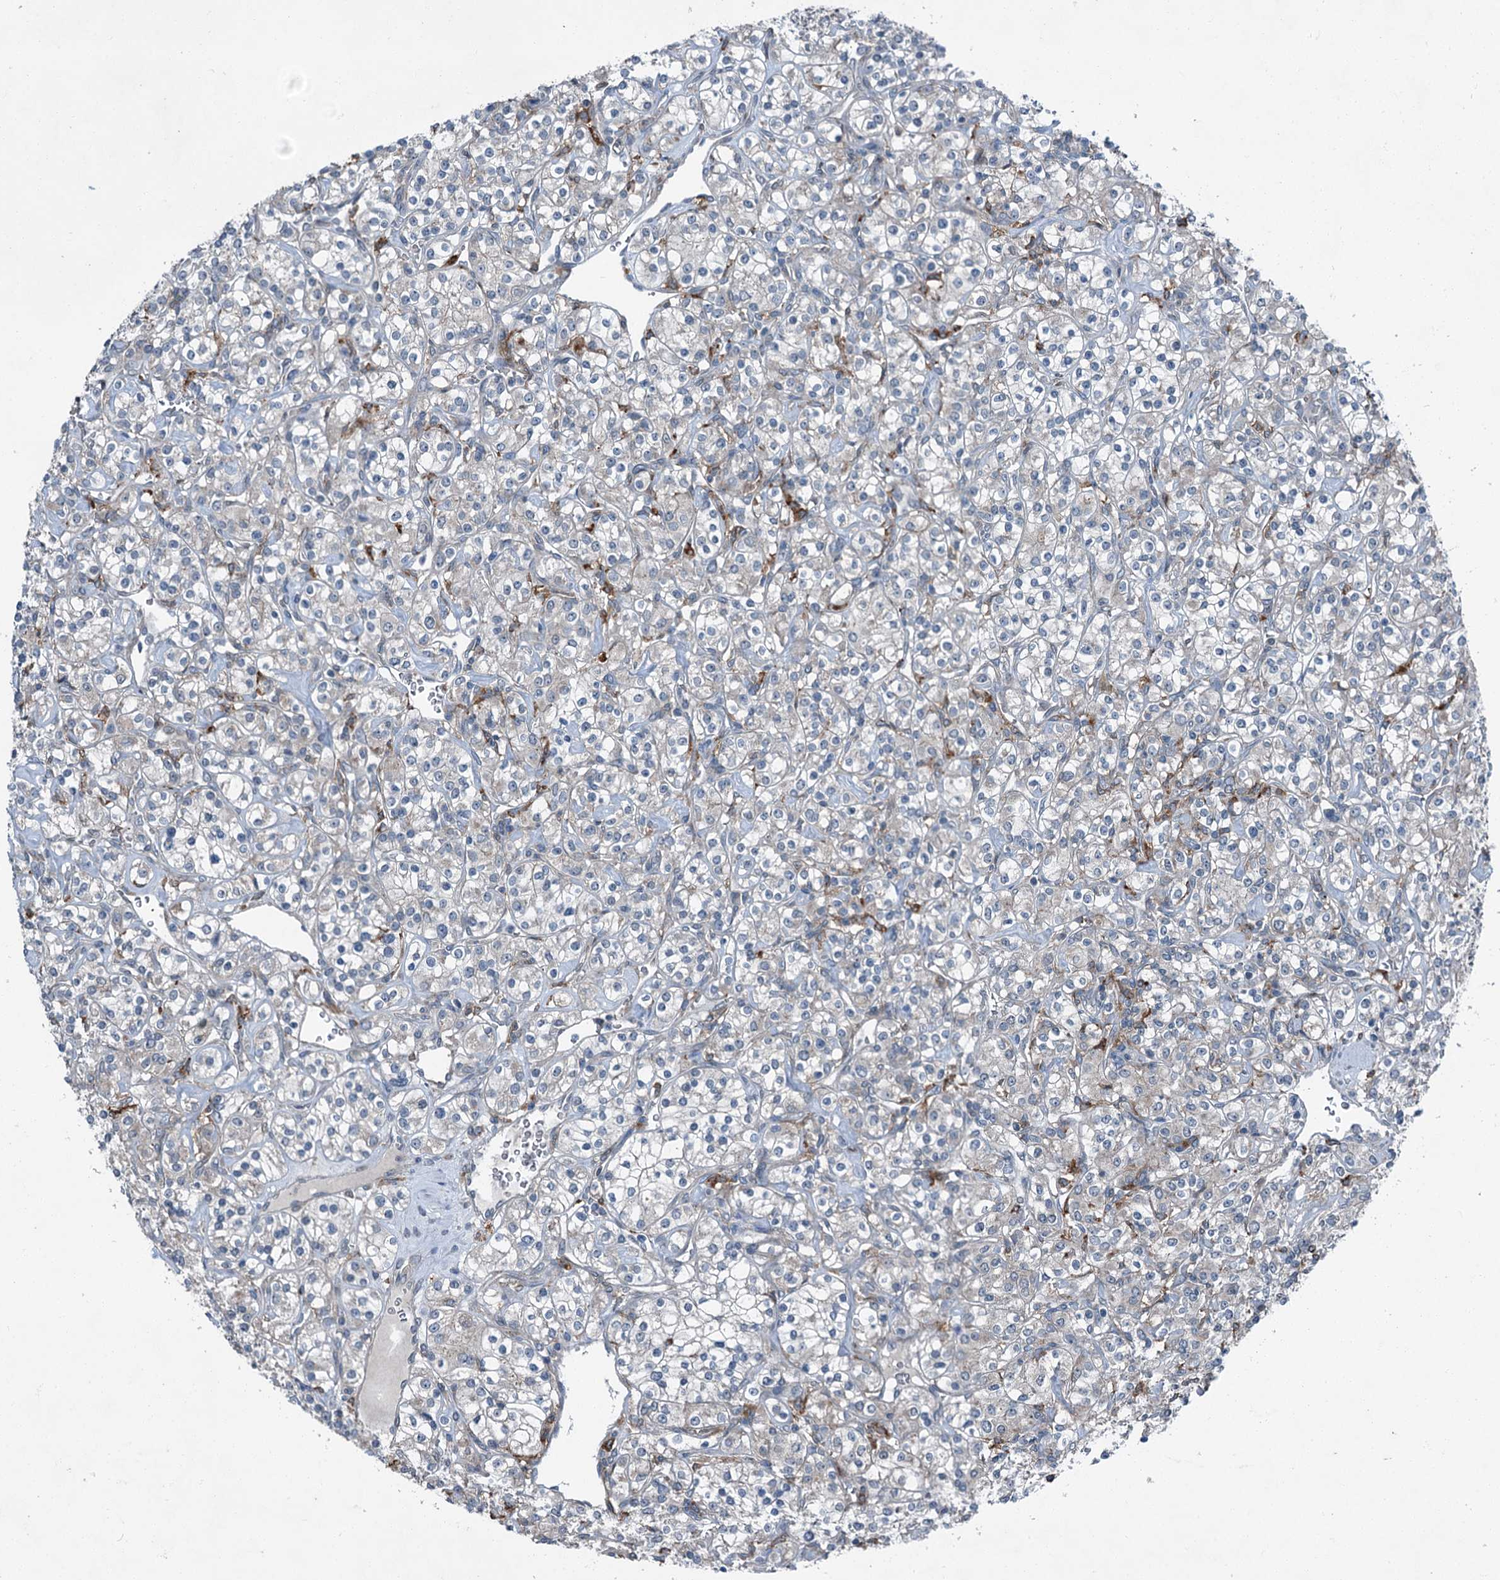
{"staining": {"intensity": "negative", "quantity": "none", "location": "none"}, "tissue": "renal cancer", "cell_type": "Tumor cells", "image_type": "cancer", "snomed": [{"axis": "morphology", "description": "Adenocarcinoma, NOS"}, {"axis": "topography", "description": "Kidney"}], "caption": "The histopathology image demonstrates no staining of tumor cells in adenocarcinoma (renal).", "gene": "AXL", "patient": {"sex": "male", "age": 77}}